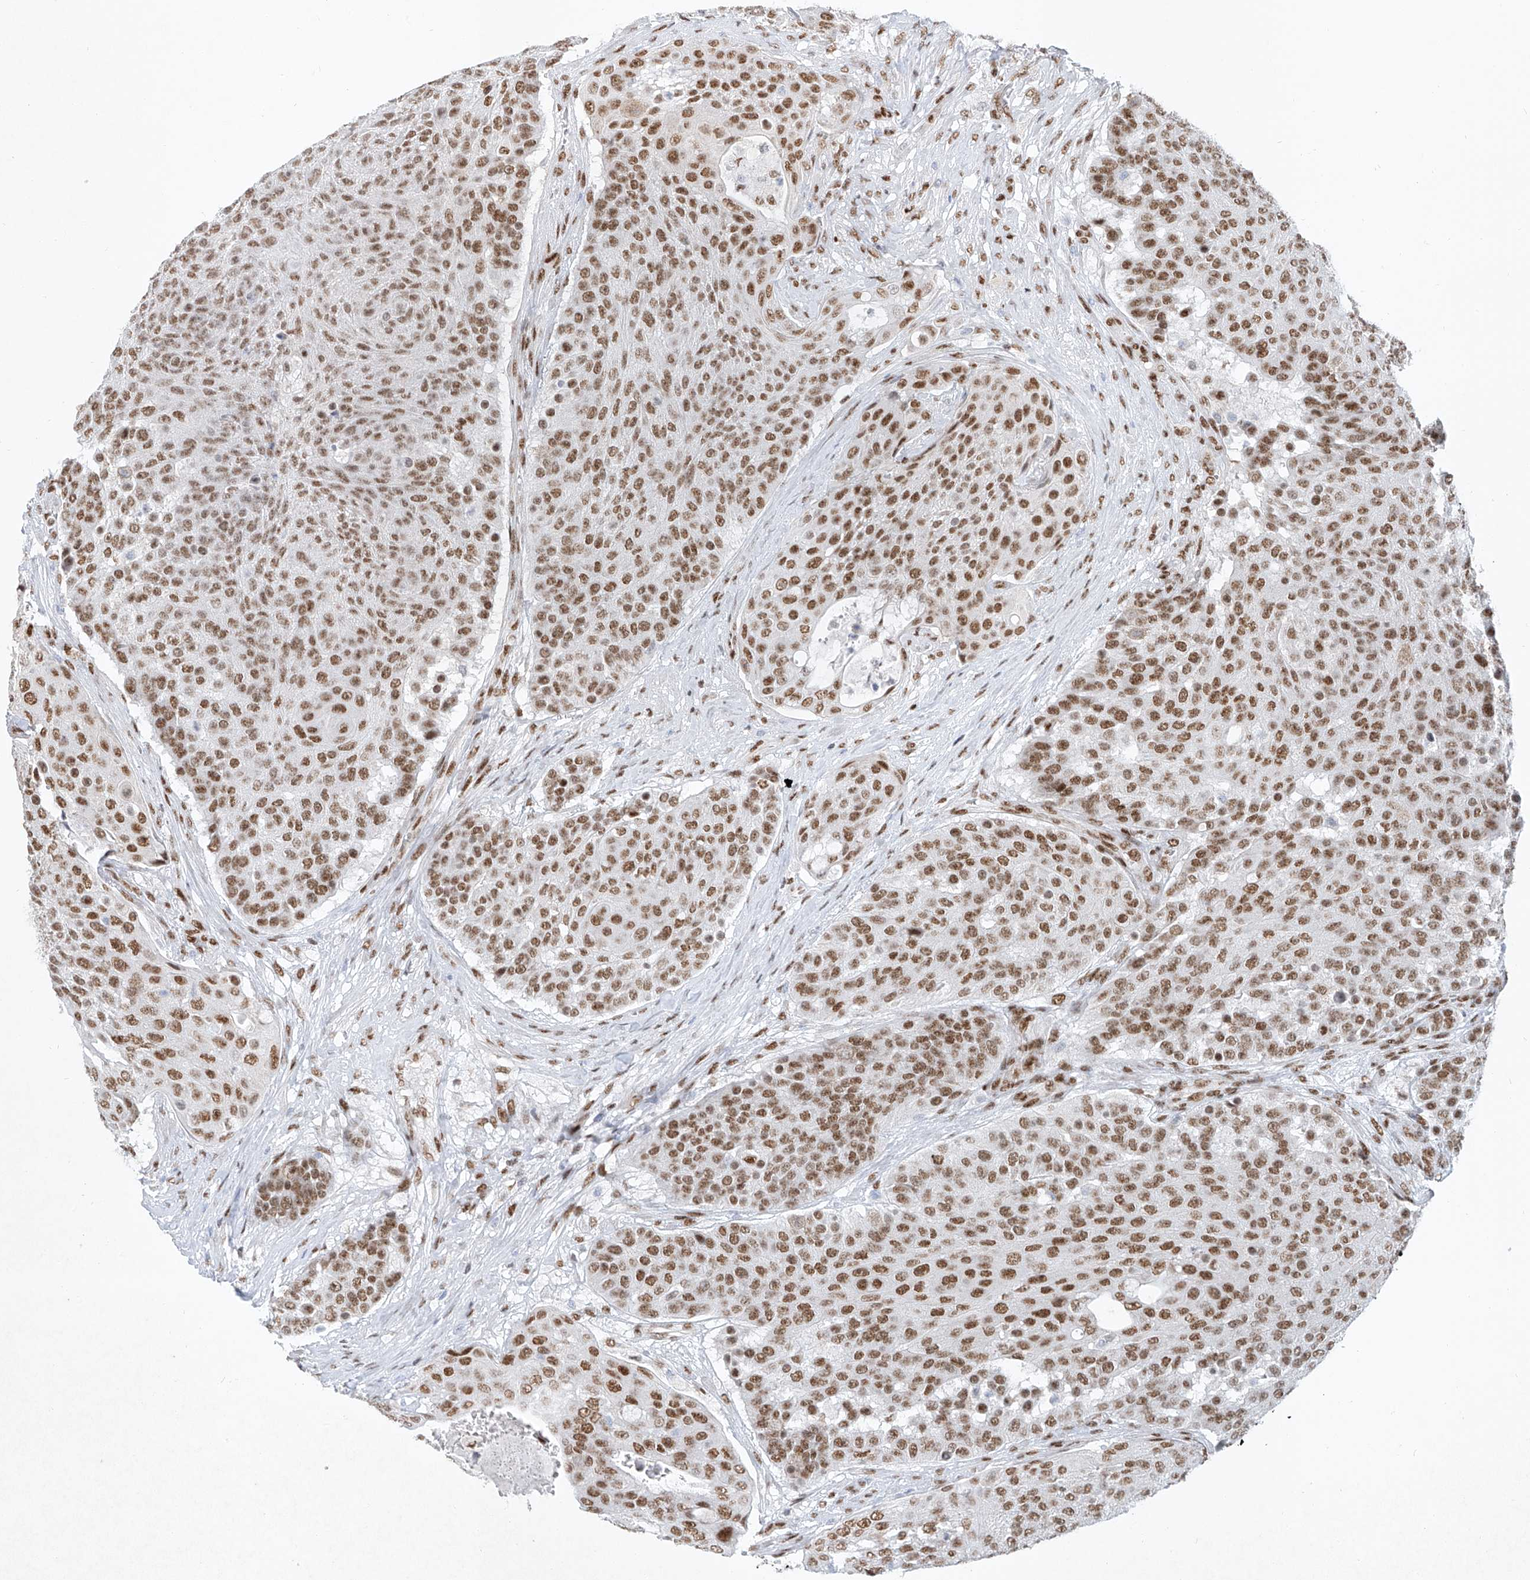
{"staining": {"intensity": "moderate", "quantity": ">75%", "location": "nuclear"}, "tissue": "urothelial cancer", "cell_type": "Tumor cells", "image_type": "cancer", "snomed": [{"axis": "morphology", "description": "Urothelial carcinoma, High grade"}, {"axis": "topography", "description": "Urinary bladder"}], "caption": "An image of human high-grade urothelial carcinoma stained for a protein reveals moderate nuclear brown staining in tumor cells. (DAB (3,3'-diaminobenzidine) IHC, brown staining for protein, blue staining for nuclei).", "gene": "TAF4", "patient": {"sex": "female", "age": 63}}